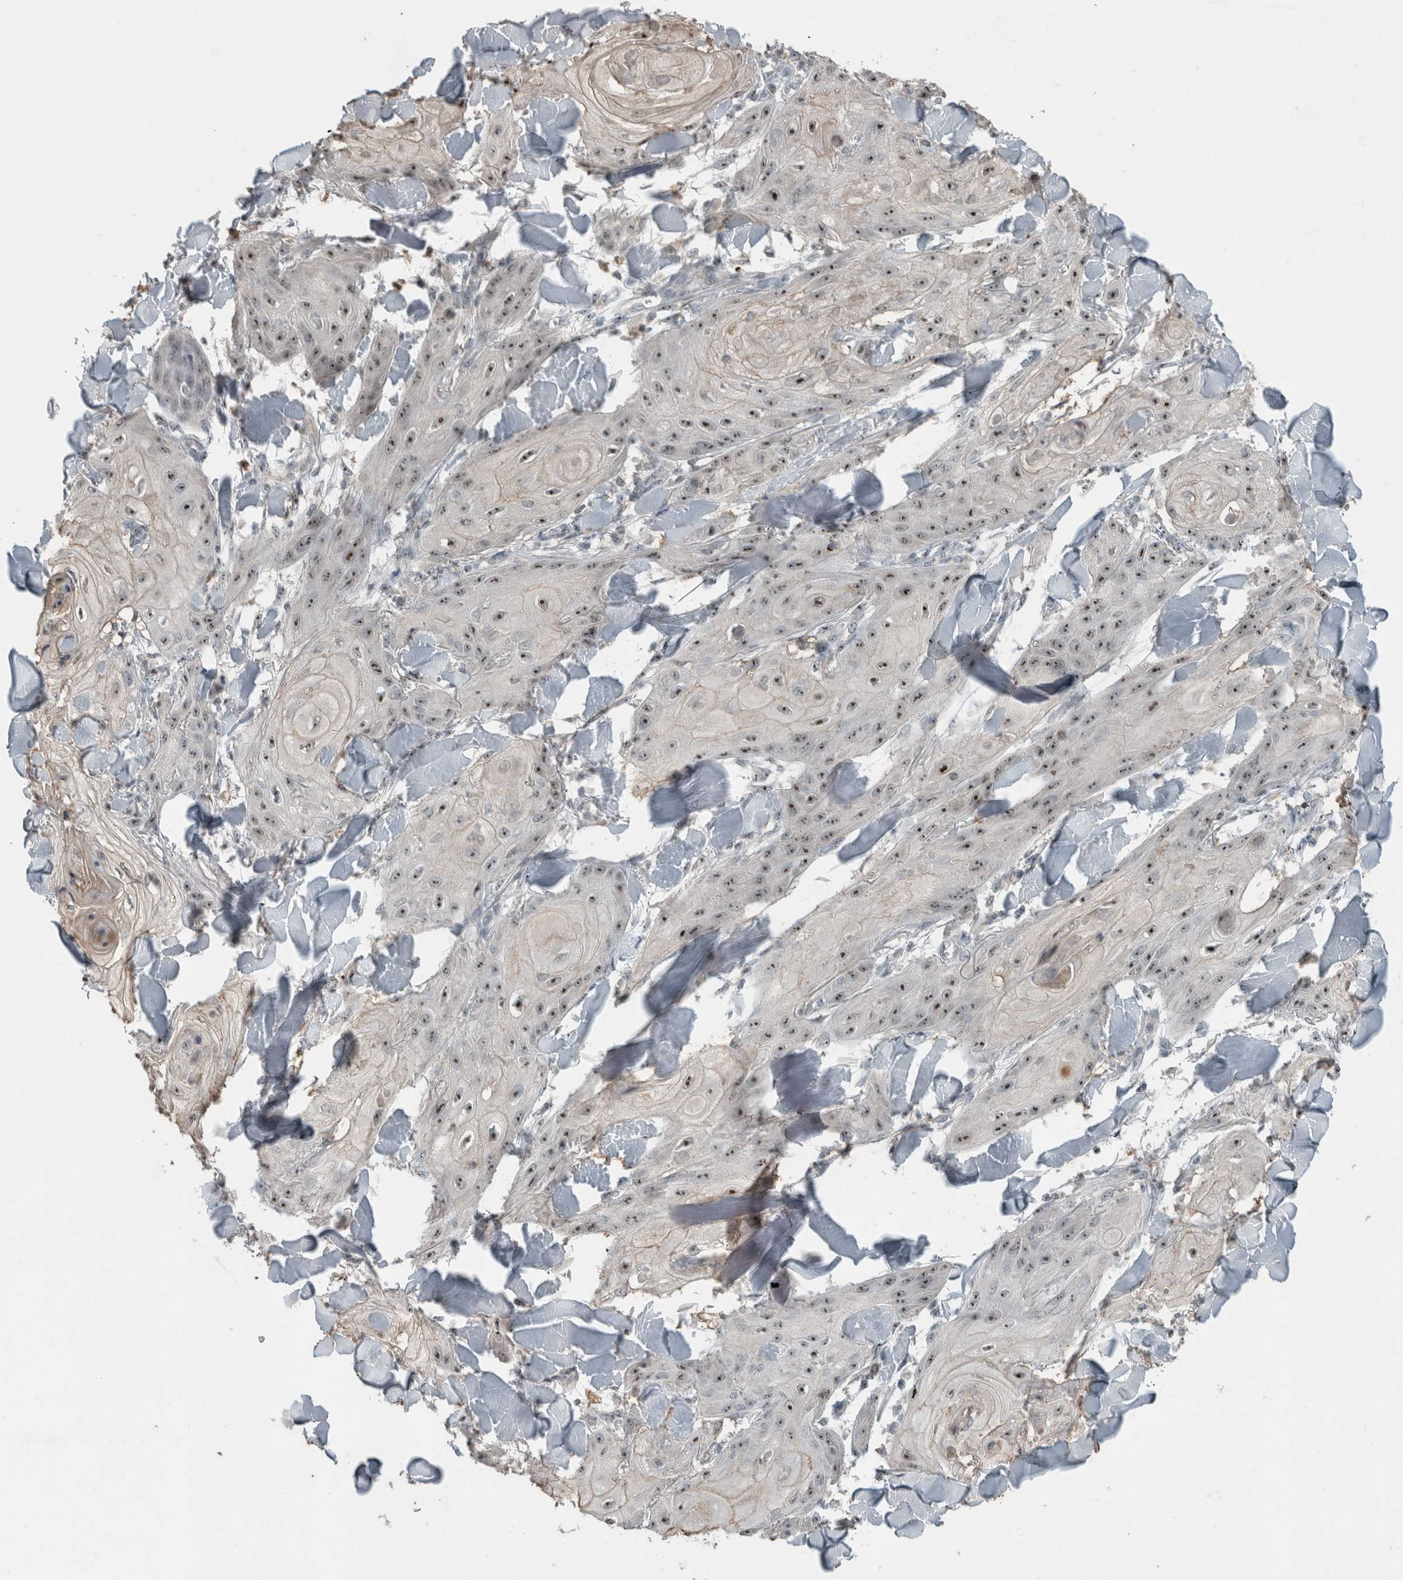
{"staining": {"intensity": "moderate", "quantity": ">75%", "location": "nuclear"}, "tissue": "skin cancer", "cell_type": "Tumor cells", "image_type": "cancer", "snomed": [{"axis": "morphology", "description": "Squamous cell carcinoma, NOS"}, {"axis": "topography", "description": "Skin"}], "caption": "A histopathology image of human skin cancer (squamous cell carcinoma) stained for a protein reveals moderate nuclear brown staining in tumor cells.", "gene": "RPF1", "patient": {"sex": "male", "age": 74}}